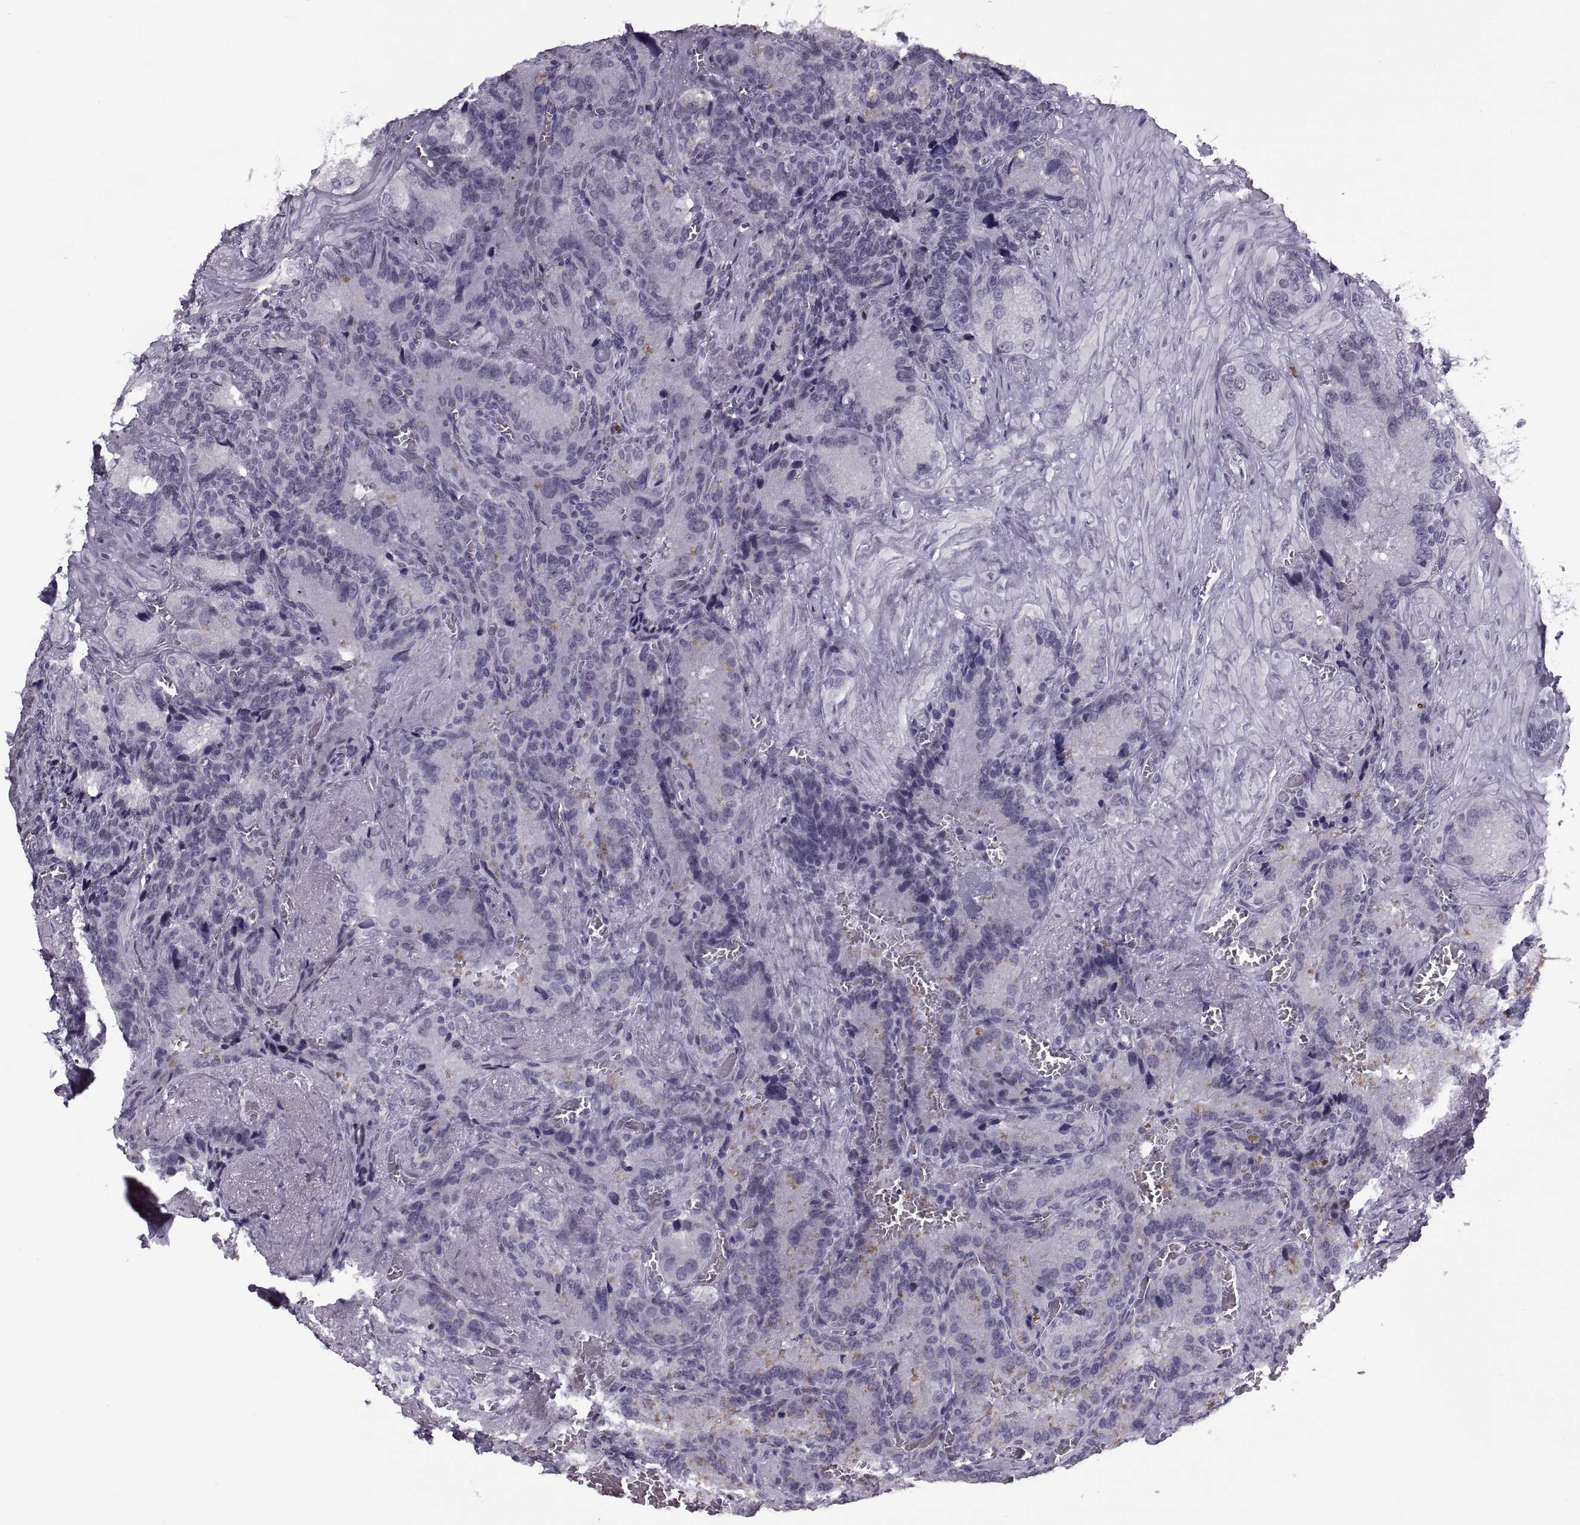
{"staining": {"intensity": "negative", "quantity": "none", "location": "none"}, "tissue": "seminal vesicle", "cell_type": "Glandular cells", "image_type": "normal", "snomed": [{"axis": "morphology", "description": "Normal tissue, NOS"}, {"axis": "topography", "description": "Seminal veicle"}], "caption": "Glandular cells show no significant positivity in benign seminal vesicle. The staining is performed using DAB (3,3'-diaminobenzidine) brown chromogen with nuclei counter-stained in using hematoxylin.", "gene": "TBC1D3B", "patient": {"sex": "male", "age": 72}}